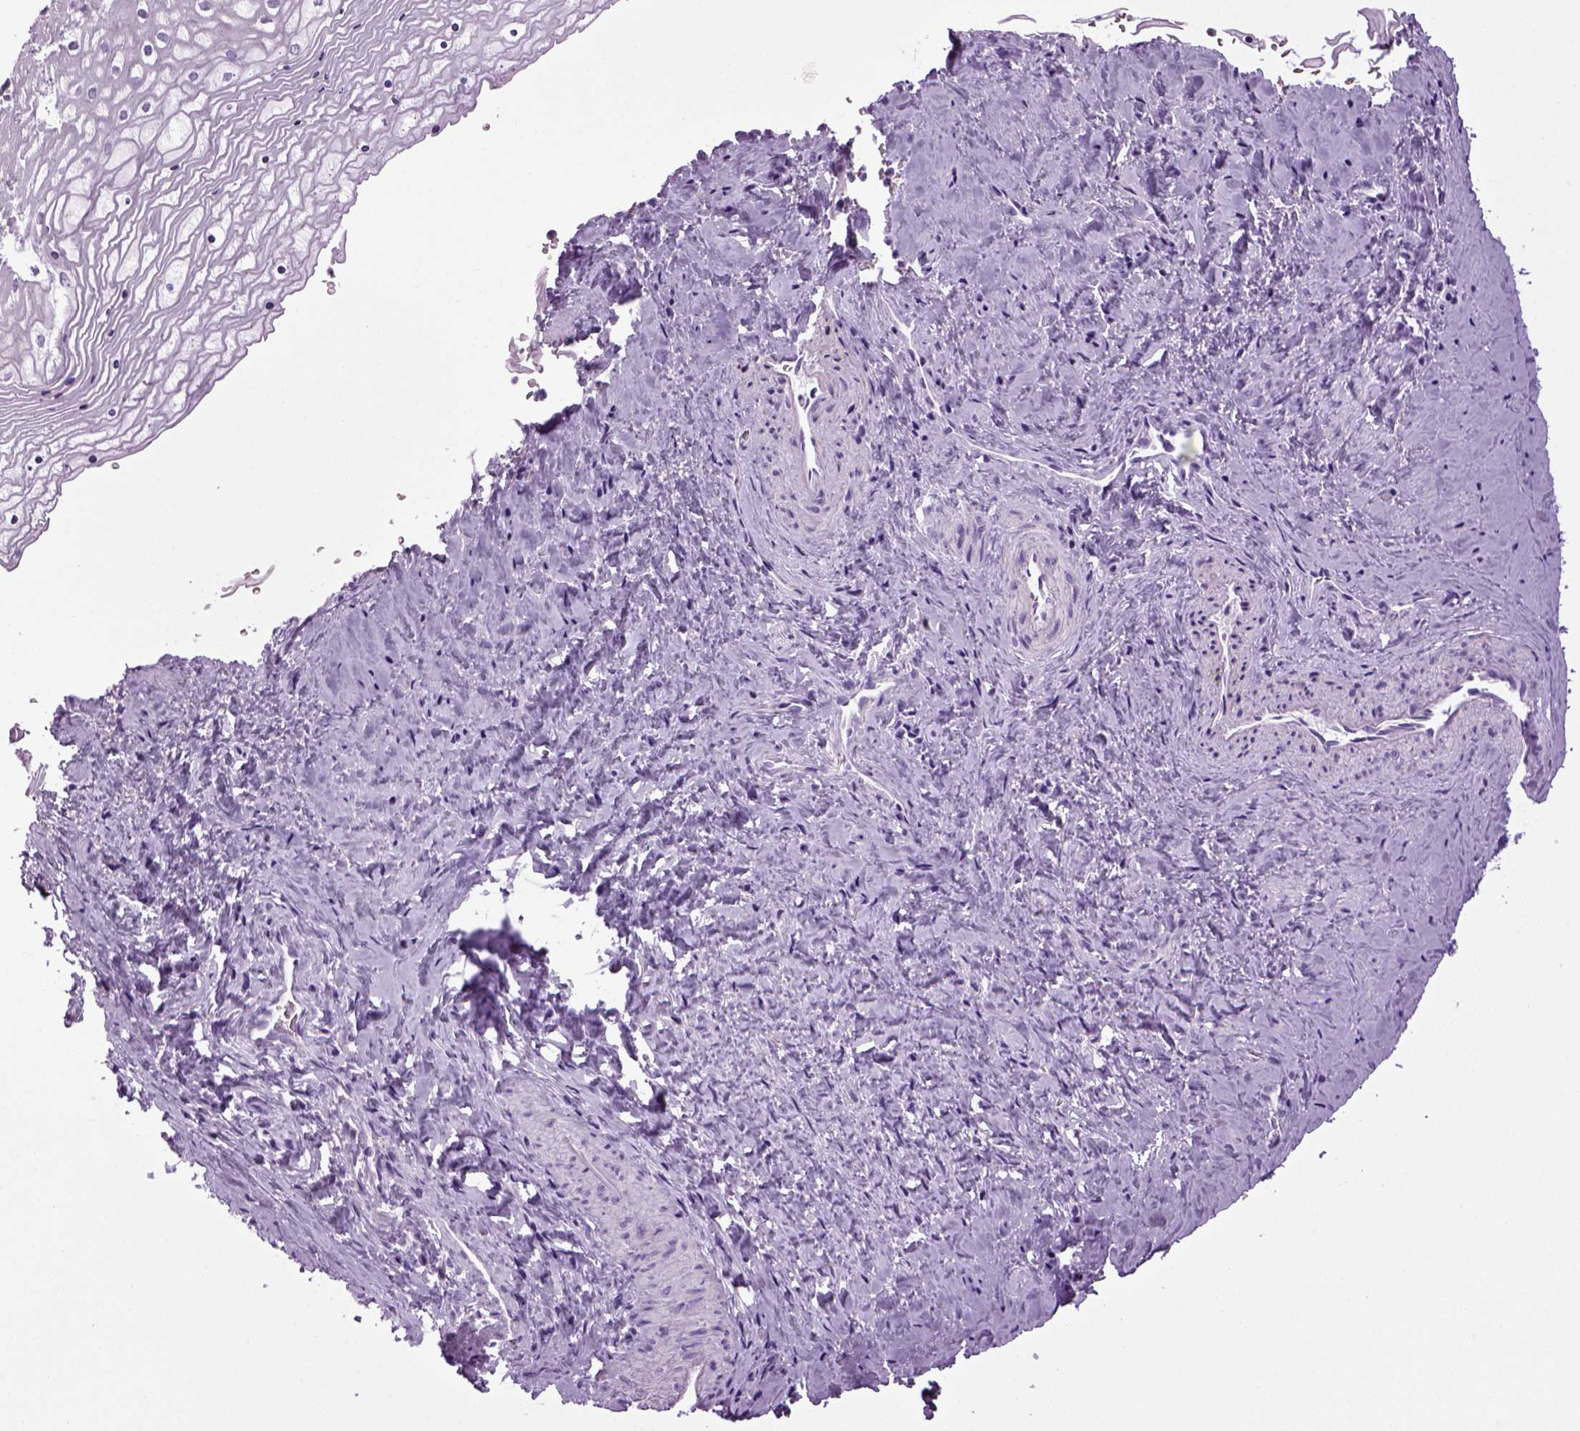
{"staining": {"intensity": "negative", "quantity": "none", "location": "none"}, "tissue": "vagina", "cell_type": "Squamous epithelial cells", "image_type": "normal", "snomed": [{"axis": "morphology", "description": "Normal tissue, NOS"}, {"axis": "topography", "description": "Vagina"}], "caption": "The histopathology image demonstrates no staining of squamous epithelial cells in benign vagina.", "gene": "HMCN2", "patient": {"sex": "female", "age": 45}}